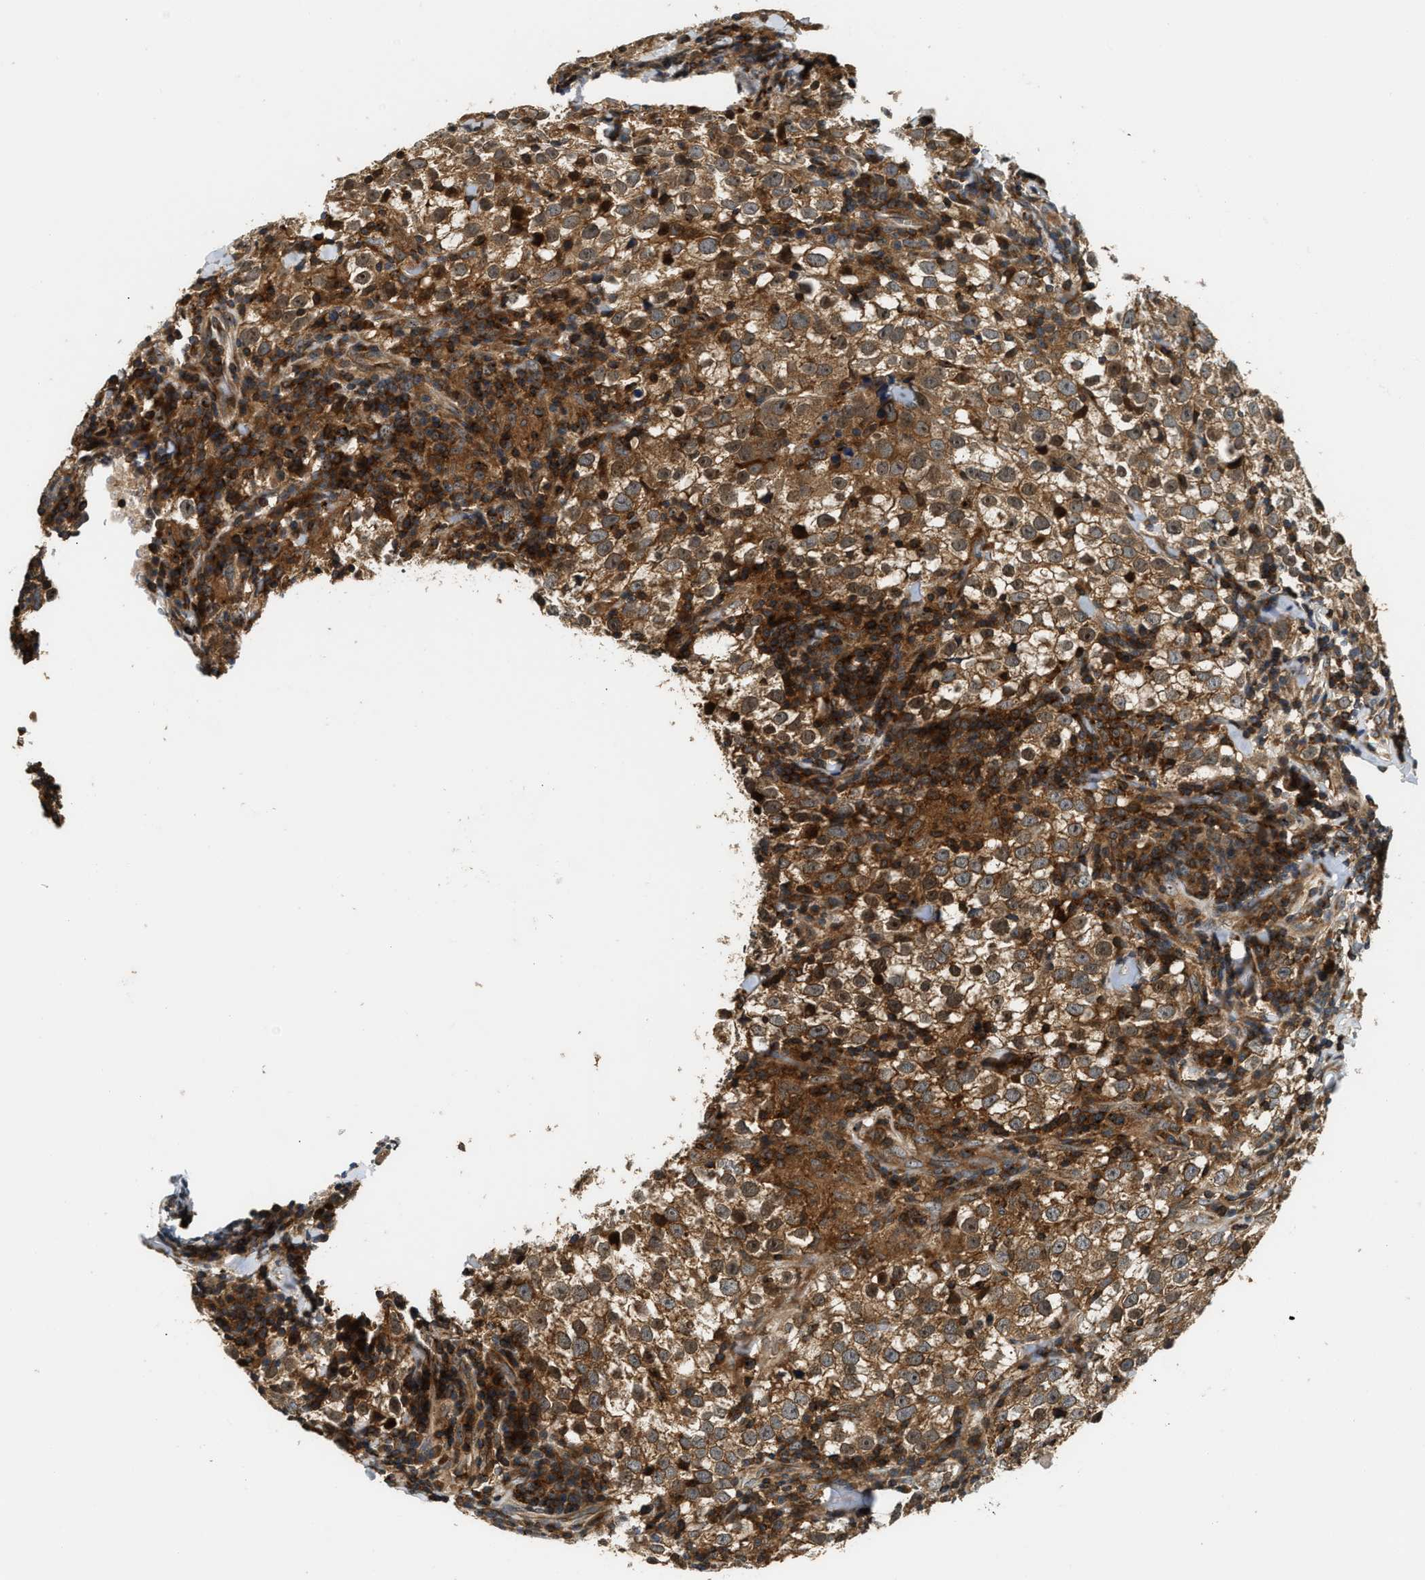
{"staining": {"intensity": "moderate", "quantity": ">75%", "location": "cytoplasmic/membranous,nuclear"}, "tissue": "testis cancer", "cell_type": "Tumor cells", "image_type": "cancer", "snomed": [{"axis": "morphology", "description": "Seminoma, NOS"}, {"axis": "morphology", "description": "Carcinoma, Embryonal, NOS"}, {"axis": "topography", "description": "Testis"}], "caption": "There is medium levels of moderate cytoplasmic/membranous and nuclear positivity in tumor cells of testis cancer (embryonal carcinoma), as demonstrated by immunohistochemical staining (brown color).", "gene": "SNX5", "patient": {"sex": "male", "age": 36}}